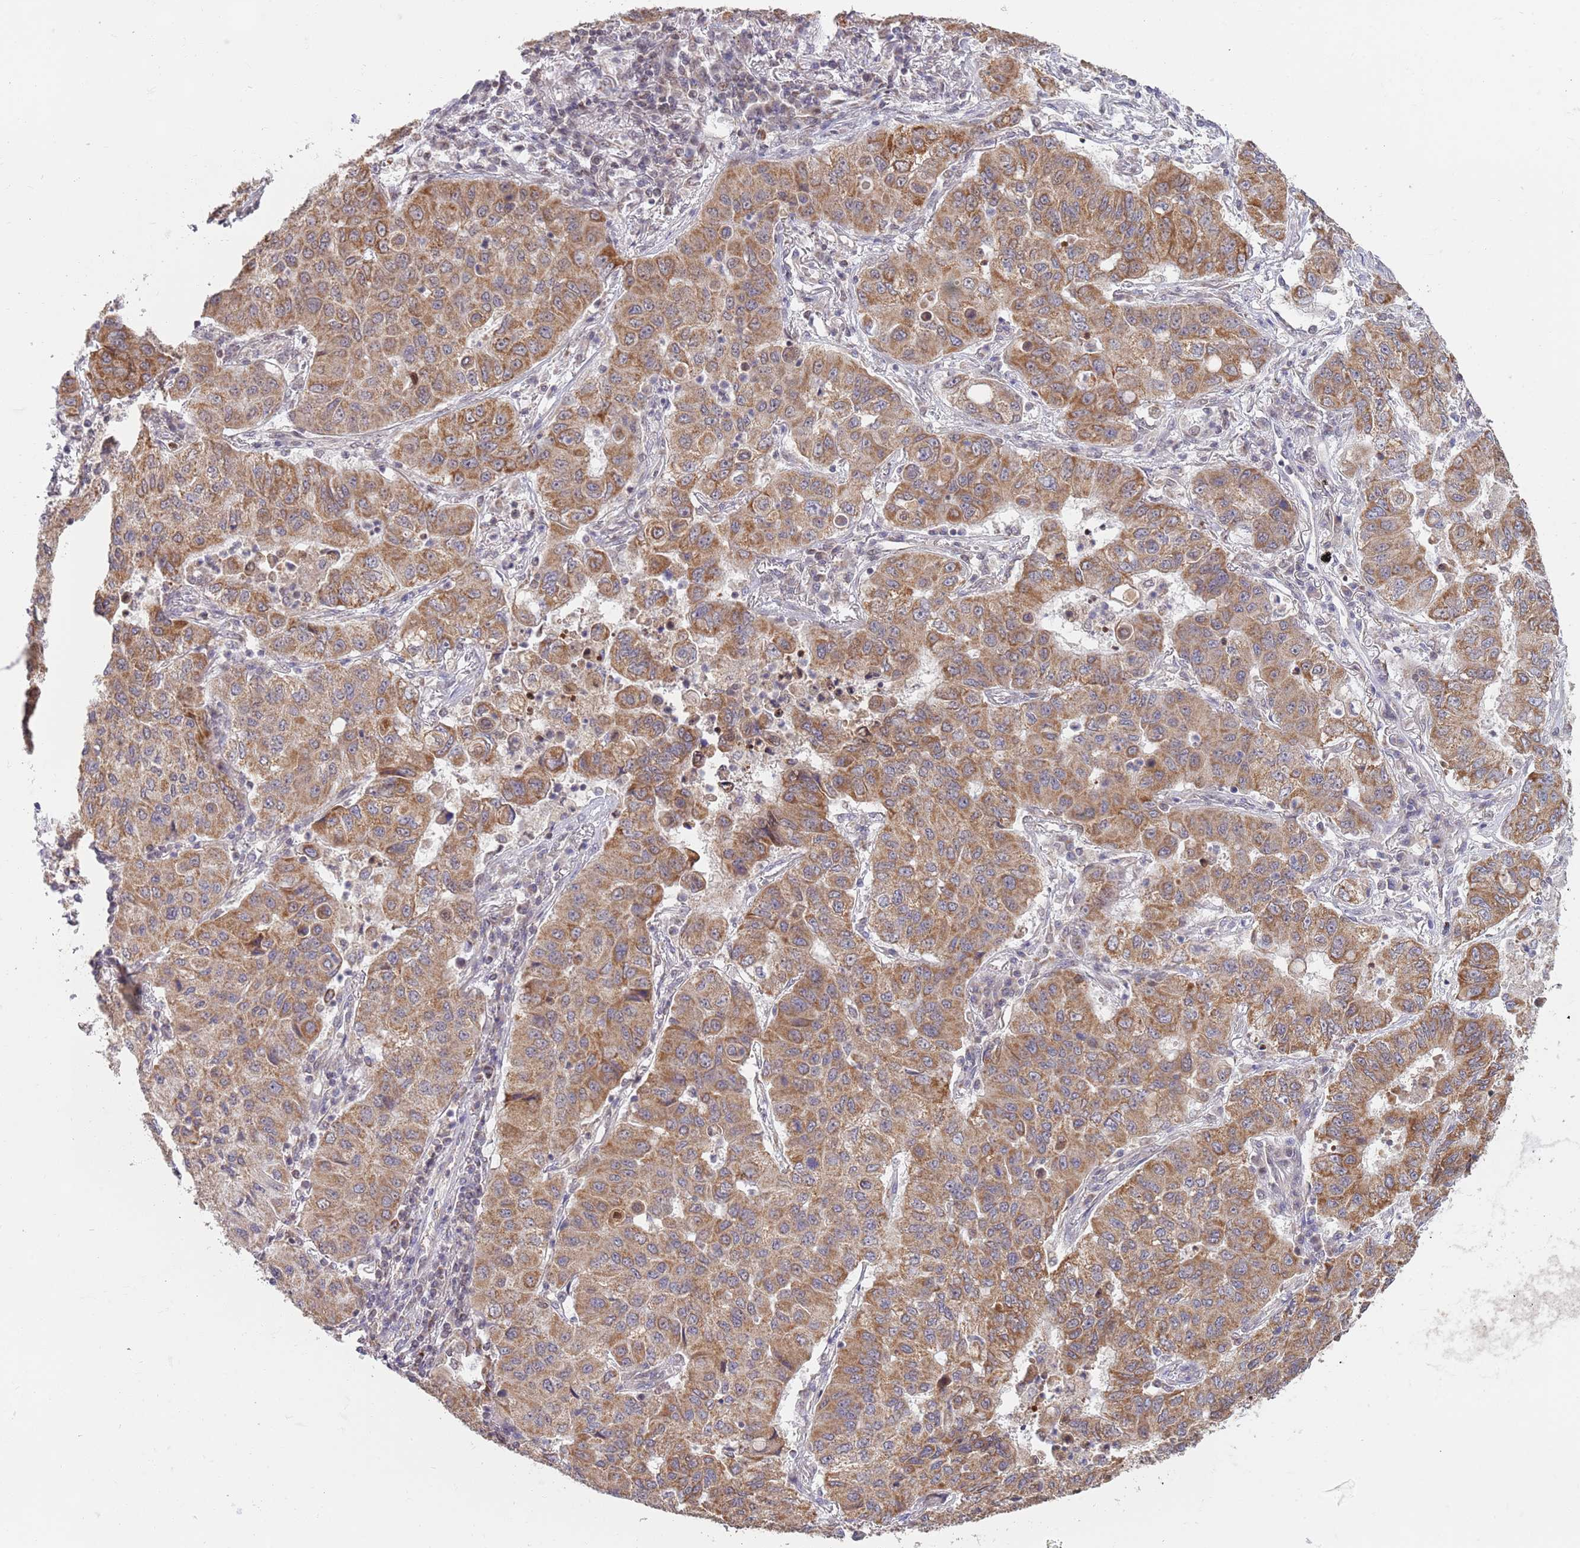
{"staining": {"intensity": "moderate", "quantity": ">75%", "location": "cytoplasmic/membranous"}, "tissue": "lung cancer", "cell_type": "Tumor cells", "image_type": "cancer", "snomed": [{"axis": "morphology", "description": "Squamous cell carcinoma, NOS"}, {"axis": "topography", "description": "Lung"}], "caption": "This micrograph exhibits squamous cell carcinoma (lung) stained with immunohistochemistry to label a protein in brown. The cytoplasmic/membranous of tumor cells show moderate positivity for the protein. Nuclei are counter-stained blue.", "gene": "TIMM13", "patient": {"sex": "male", "age": 74}}